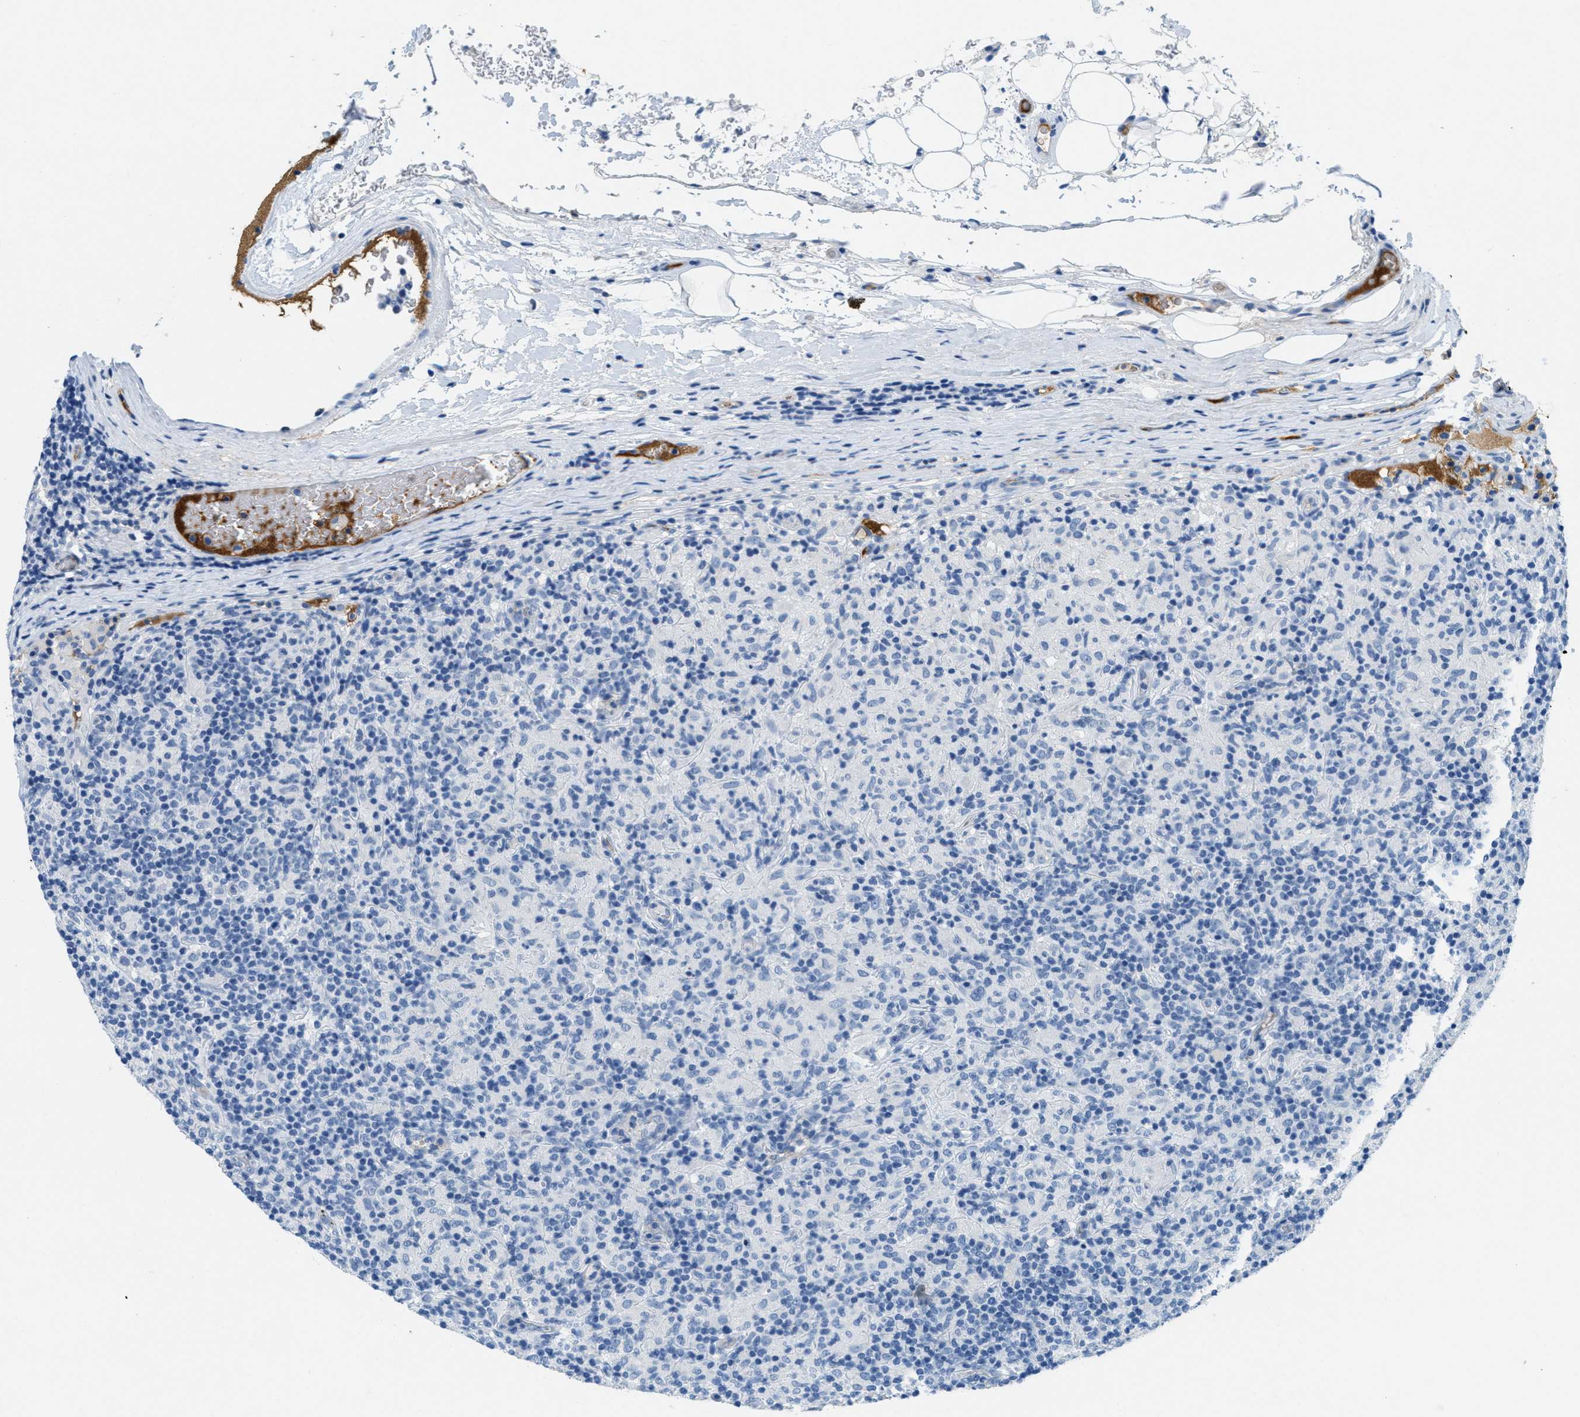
{"staining": {"intensity": "negative", "quantity": "none", "location": "none"}, "tissue": "lymphoma", "cell_type": "Tumor cells", "image_type": "cancer", "snomed": [{"axis": "morphology", "description": "Hodgkin's disease, NOS"}, {"axis": "topography", "description": "Lymph node"}], "caption": "Micrograph shows no protein expression in tumor cells of Hodgkin's disease tissue. (DAB (3,3'-diaminobenzidine) immunohistochemistry (IHC), high magnification).", "gene": "A2M", "patient": {"sex": "male", "age": 70}}